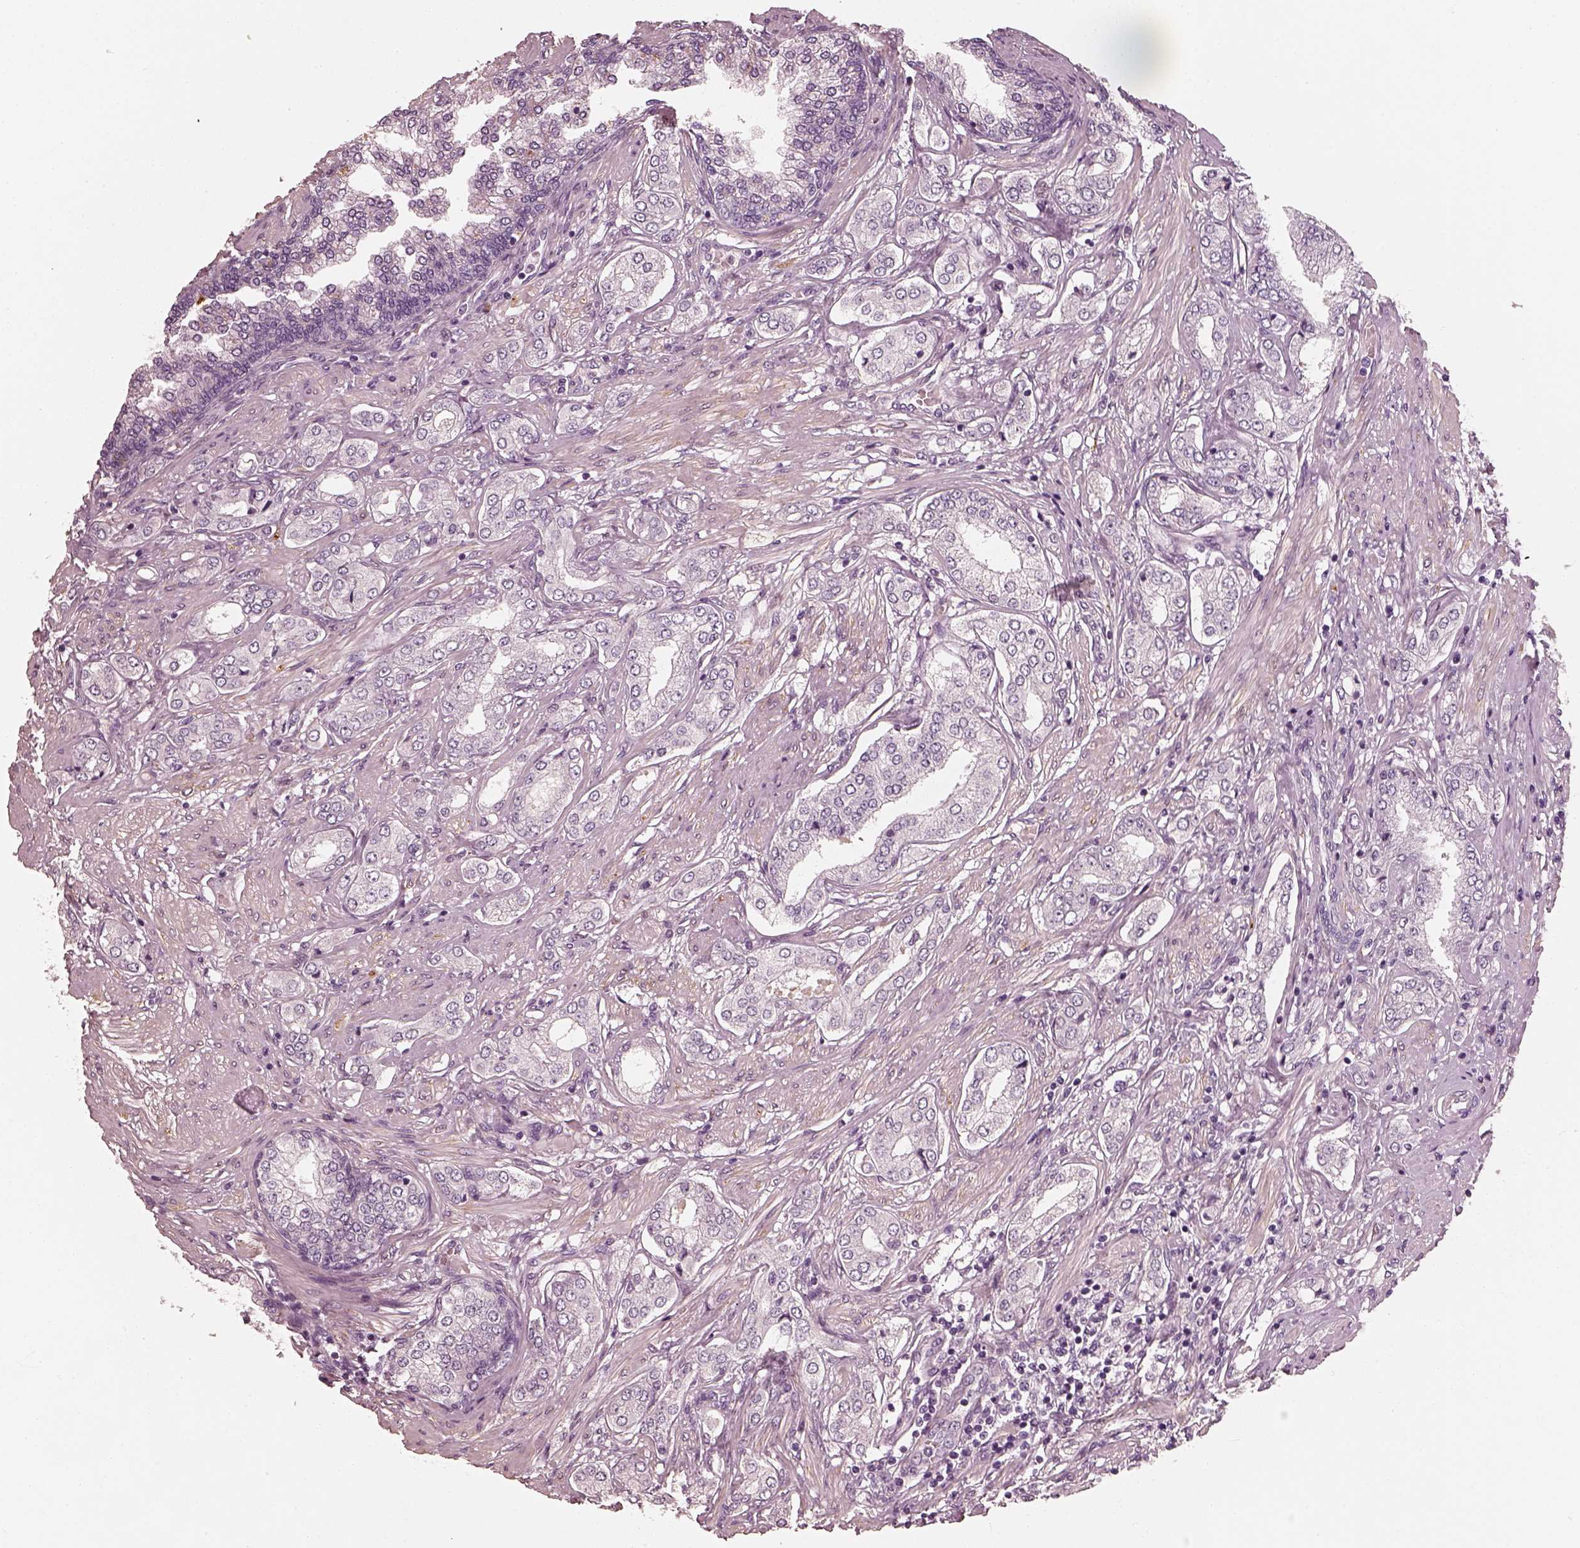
{"staining": {"intensity": "negative", "quantity": "none", "location": "none"}, "tissue": "prostate cancer", "cell_type": "Tumor cells", "image_type": "cancer", "snomed": [{"axis": "morphology", "description": "Adenocarcinoma, NOS"}, {"axis": "topography", "description": "Prostate"}], "caption": "Tumor cells show no significant protein staining in prostate adenocarcinoma. (Brightfield microscopy of DAB (3,3'-diaminobenzidine) immunohistochemistry at high magnification).", "gene": "RS1", "patient": {"sex": "male", "age": 63}}